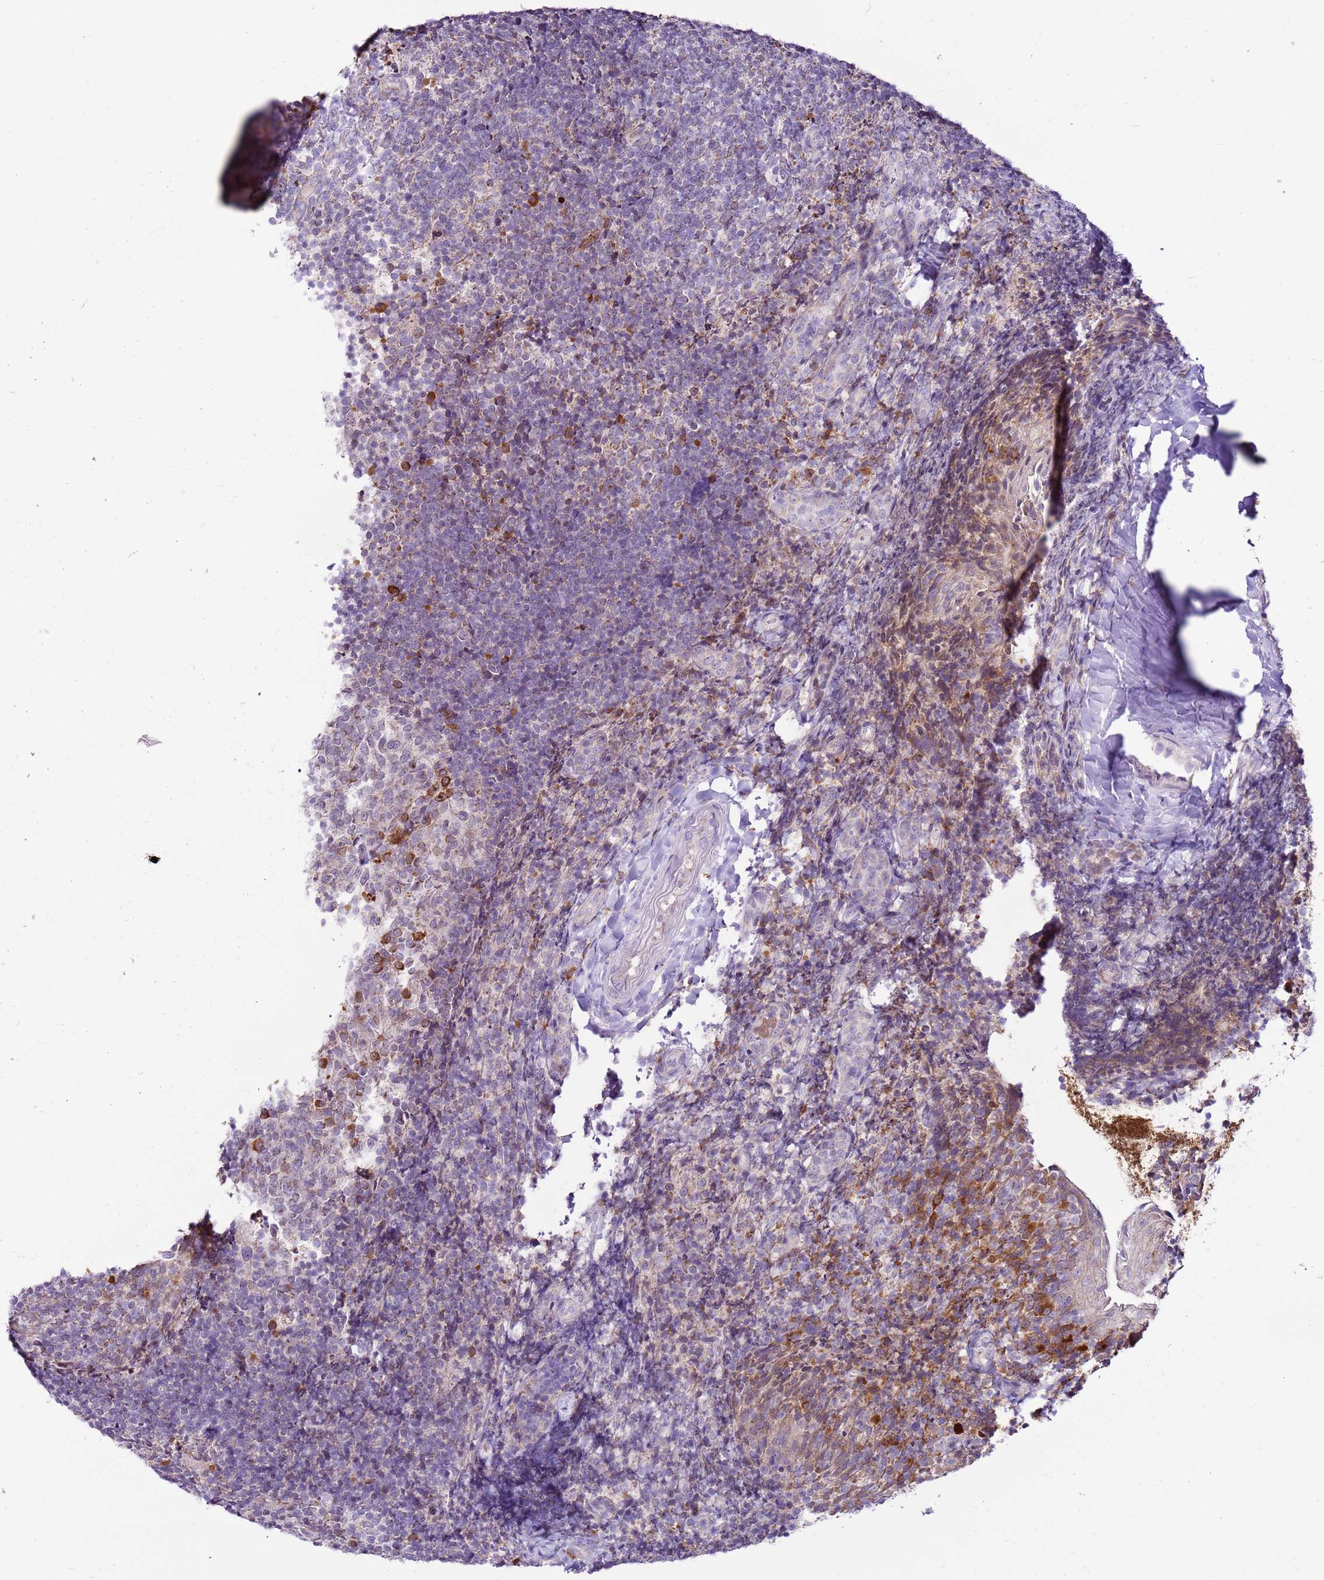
{"staining": {"intensity": "moderate", "quantity": "<25%", "location": "cytoplasmic/membranous"}, "tissue": "tonsil", "cell_type": "Germinal center cells", "image_type": "normal", "snomed": [{"axis": "morphology", "description": "Normal tissue, NOS"}, {"axis": "topography", "description": "Tonsil"}], "caption": "Tonsil stained for a protein displays moderate cytoplasmic/membranous positivity in germinal center cells. (Stains: DAB (3,3'-diaminobenzidine) in brown, nuclei in blue, Microscopy: brightfield microscopy at high magnification).", "gene": "MRPL36", "patient": {"sex": "female", "age": 10}}